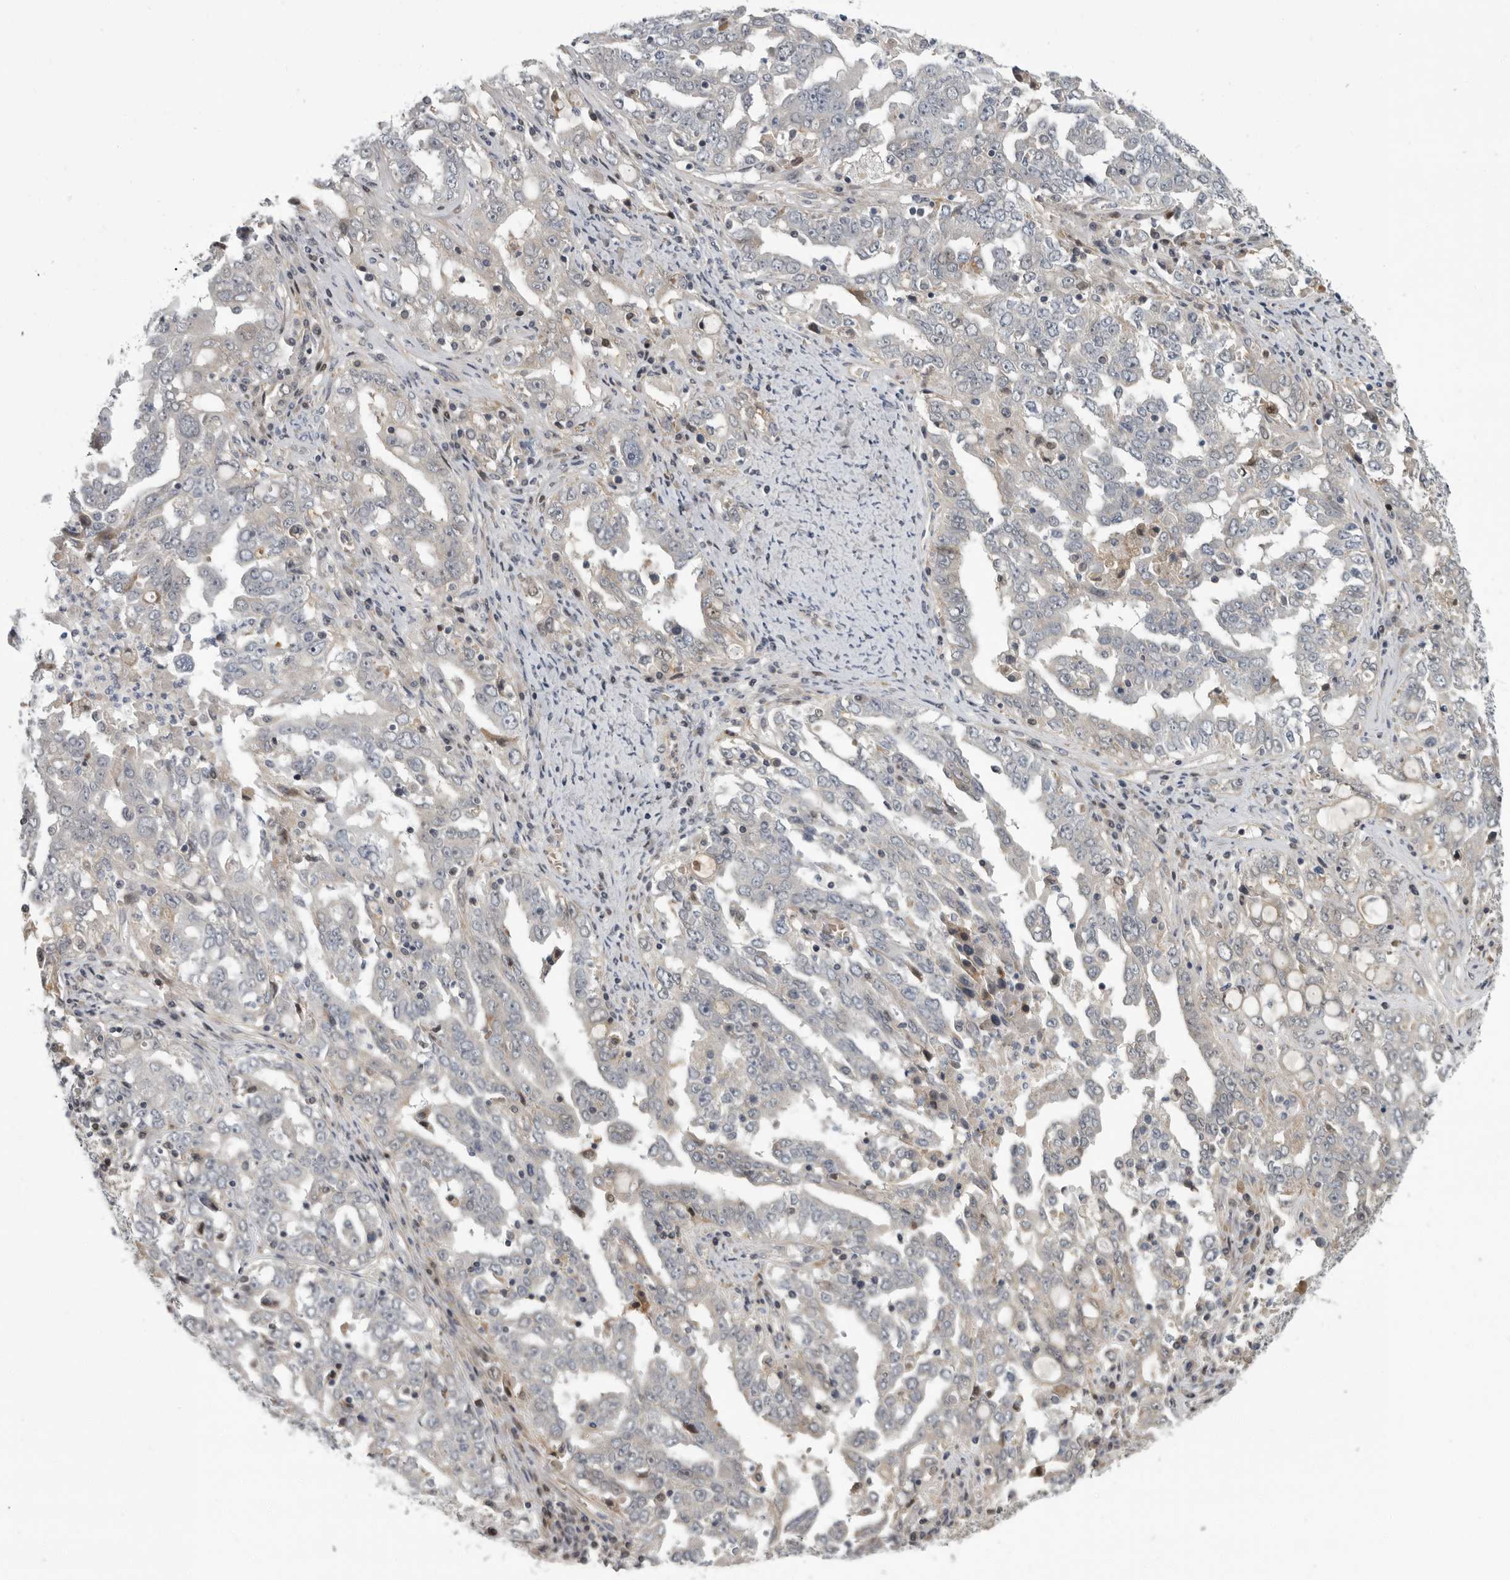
{"staining": {"intensity": "negative", "quantity": "none", "location": "none"}, "tissue": "ovarian cancer", "cell_type": "Tumor cells", "image_type": "cancer", "snomed": [{"axis": "morphology", "description": "Carcinoma, endometroid"}, {"axis": "topography", "description": "Ovary"}], "caption": "Tumor cells are negative for protein expression in human ovarian cancer (endometroid carcinoma).", "gene": "PDE7A", "patient": {"sex": "female", "age": 62}}